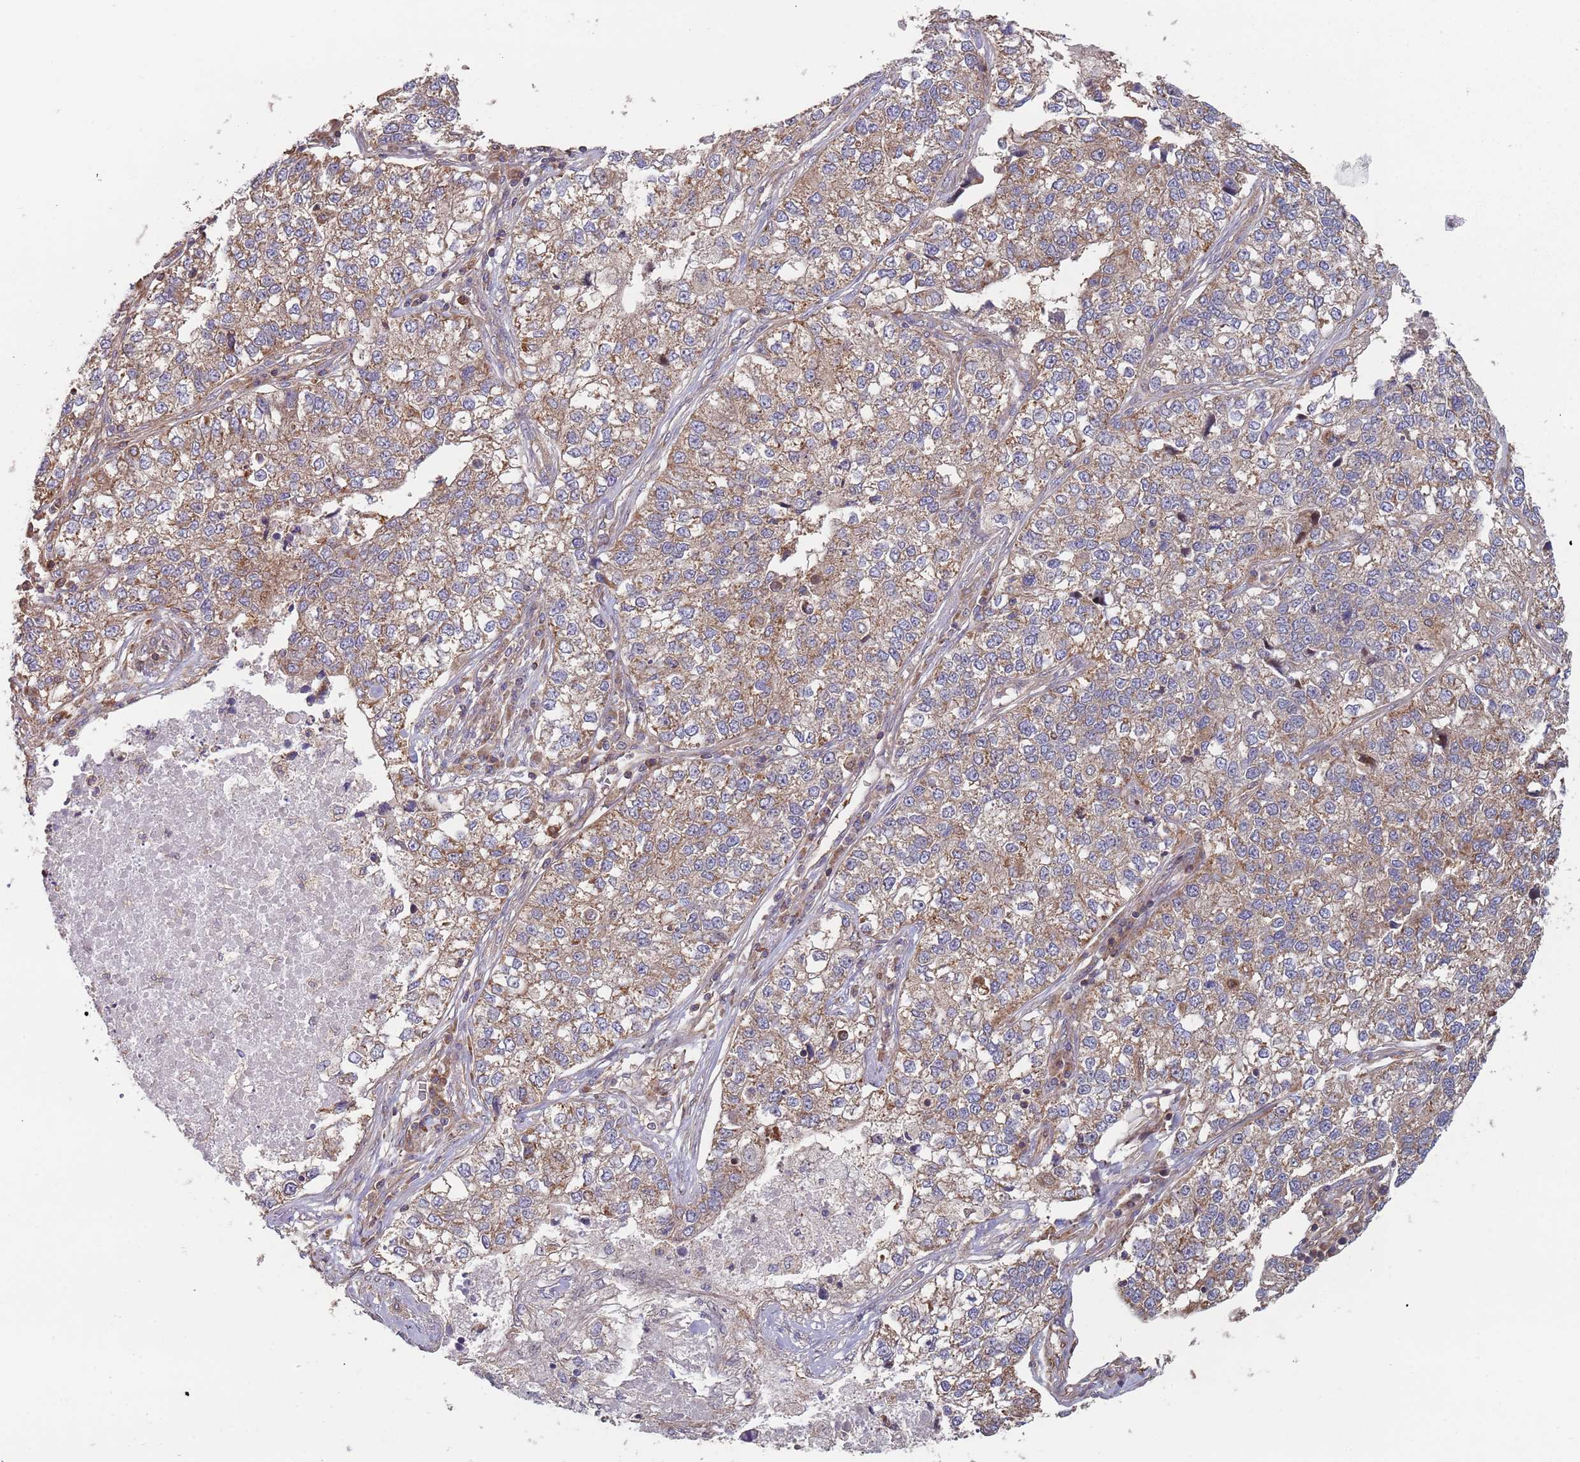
{"staining": {"intensity": "weak", "quantity": ">75%", "location": "cytoplasmic/membranous"}, "tissue": "lung cancer", "cell_type": "Tumor cells", "image_type": "cancer", "snomed": [{"axis": "morphology", "description": "Adenocarcinoma, NOS"}, {"axis": "topography", "description": "Lung"}], "caption": "This image reveals IHC staining of adenocarcinoma (lung), with low weak cytoplasmic/membranous positivity in about >75% of tumor cells.", "gene": "GDI2", "patient": {"sex": "male", "age": 49}}